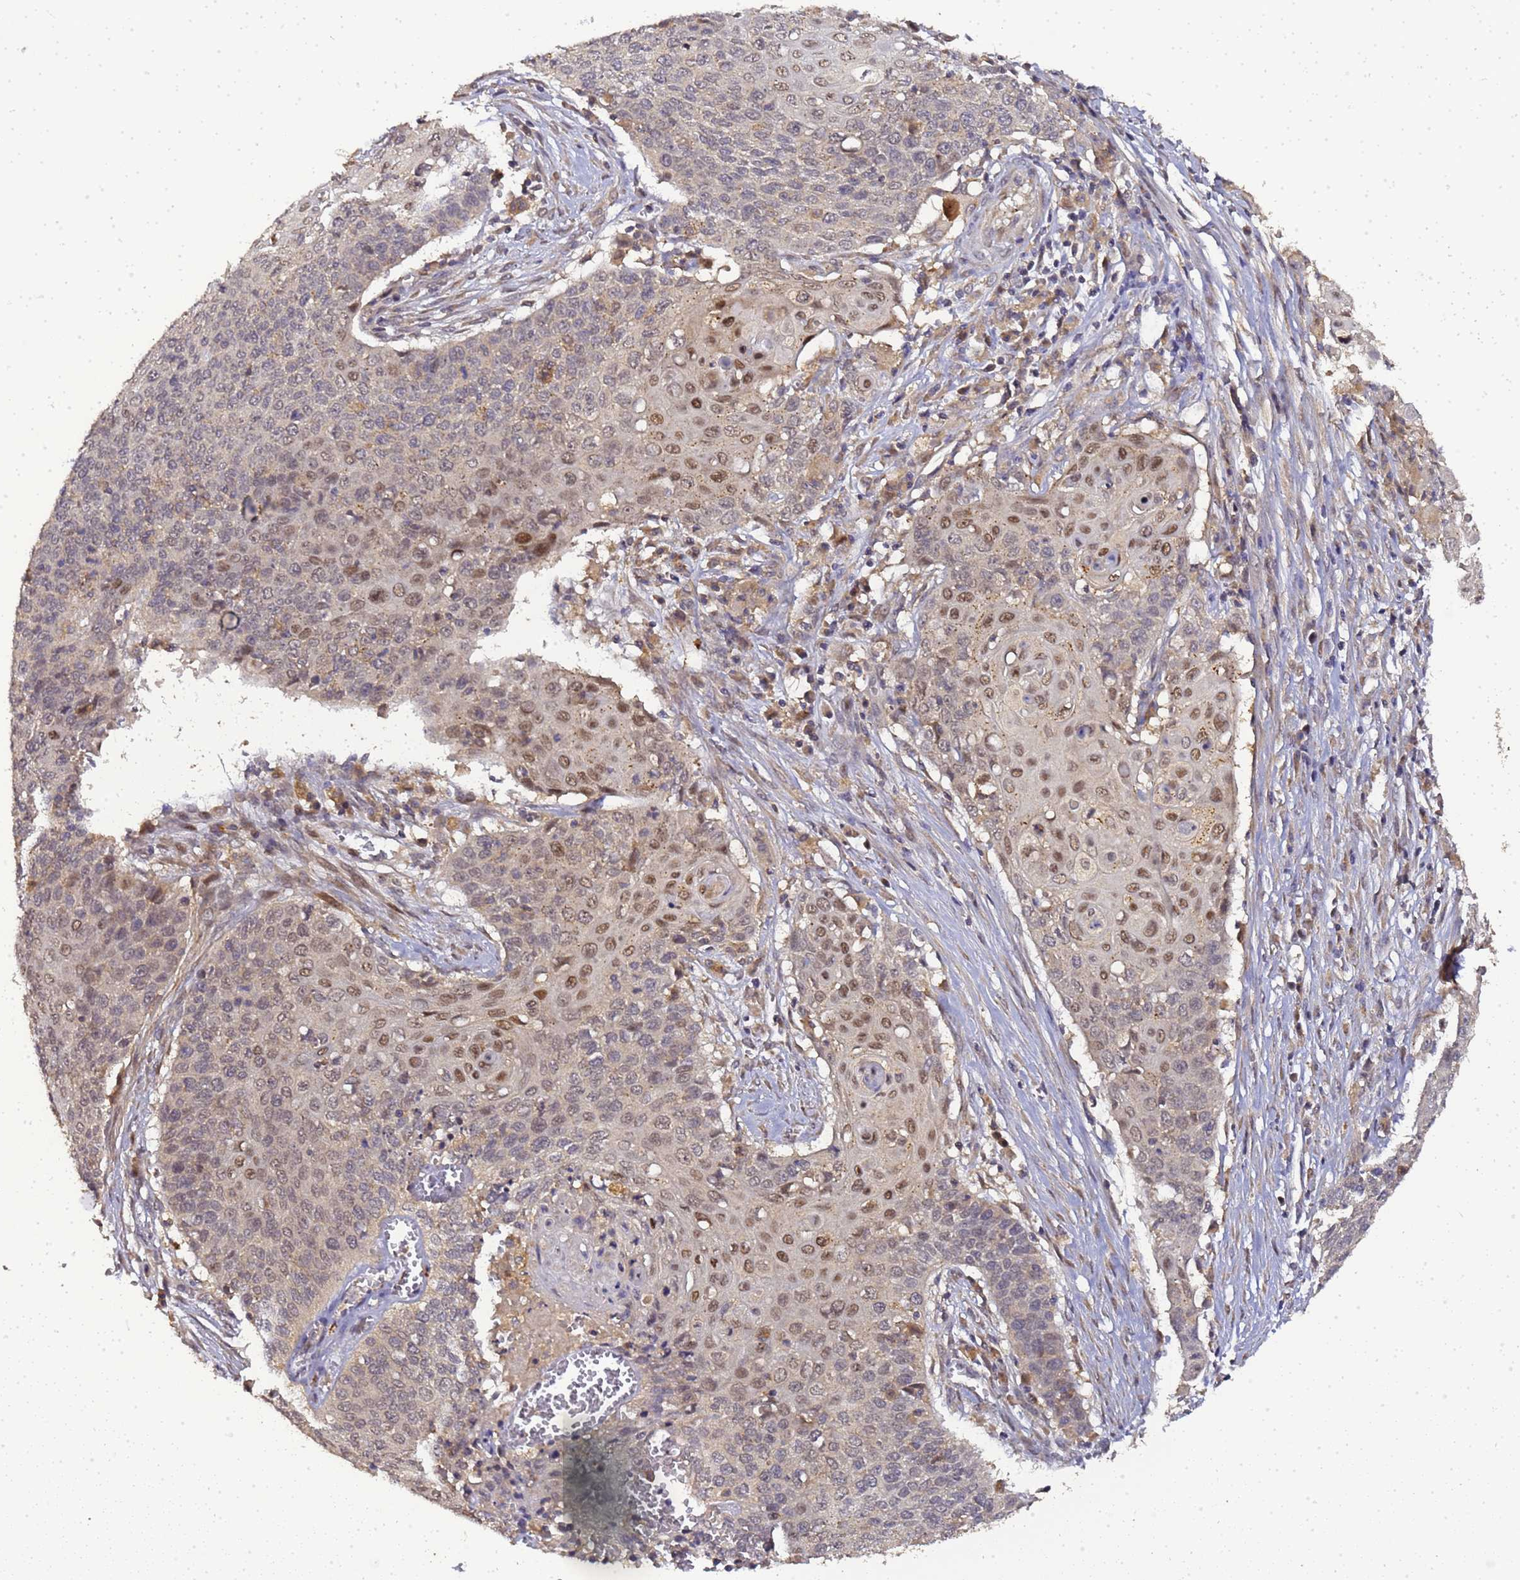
{"staining": {"intensity": "moderate", "quantity": "25%-75%", "location": "nuclear"}, "tissue": "cervical cancer", "cell_type": "Tumor cells", "image_type": "cancer", "snomed": [{"axis": "morphology", "description": "Squamous cell carcinoma, NOS"}, {"axis": "topography", "description": "Cervix"}], "caption": "A histopathology image showing moderate nuclear expression in about 25%-75% of tumor cells in cervical squamous cell carcinoma, as visualized by brown immunohistochemical staining.", "gene": "LGI4", "patient": {"sex": "female", "age": 39}}